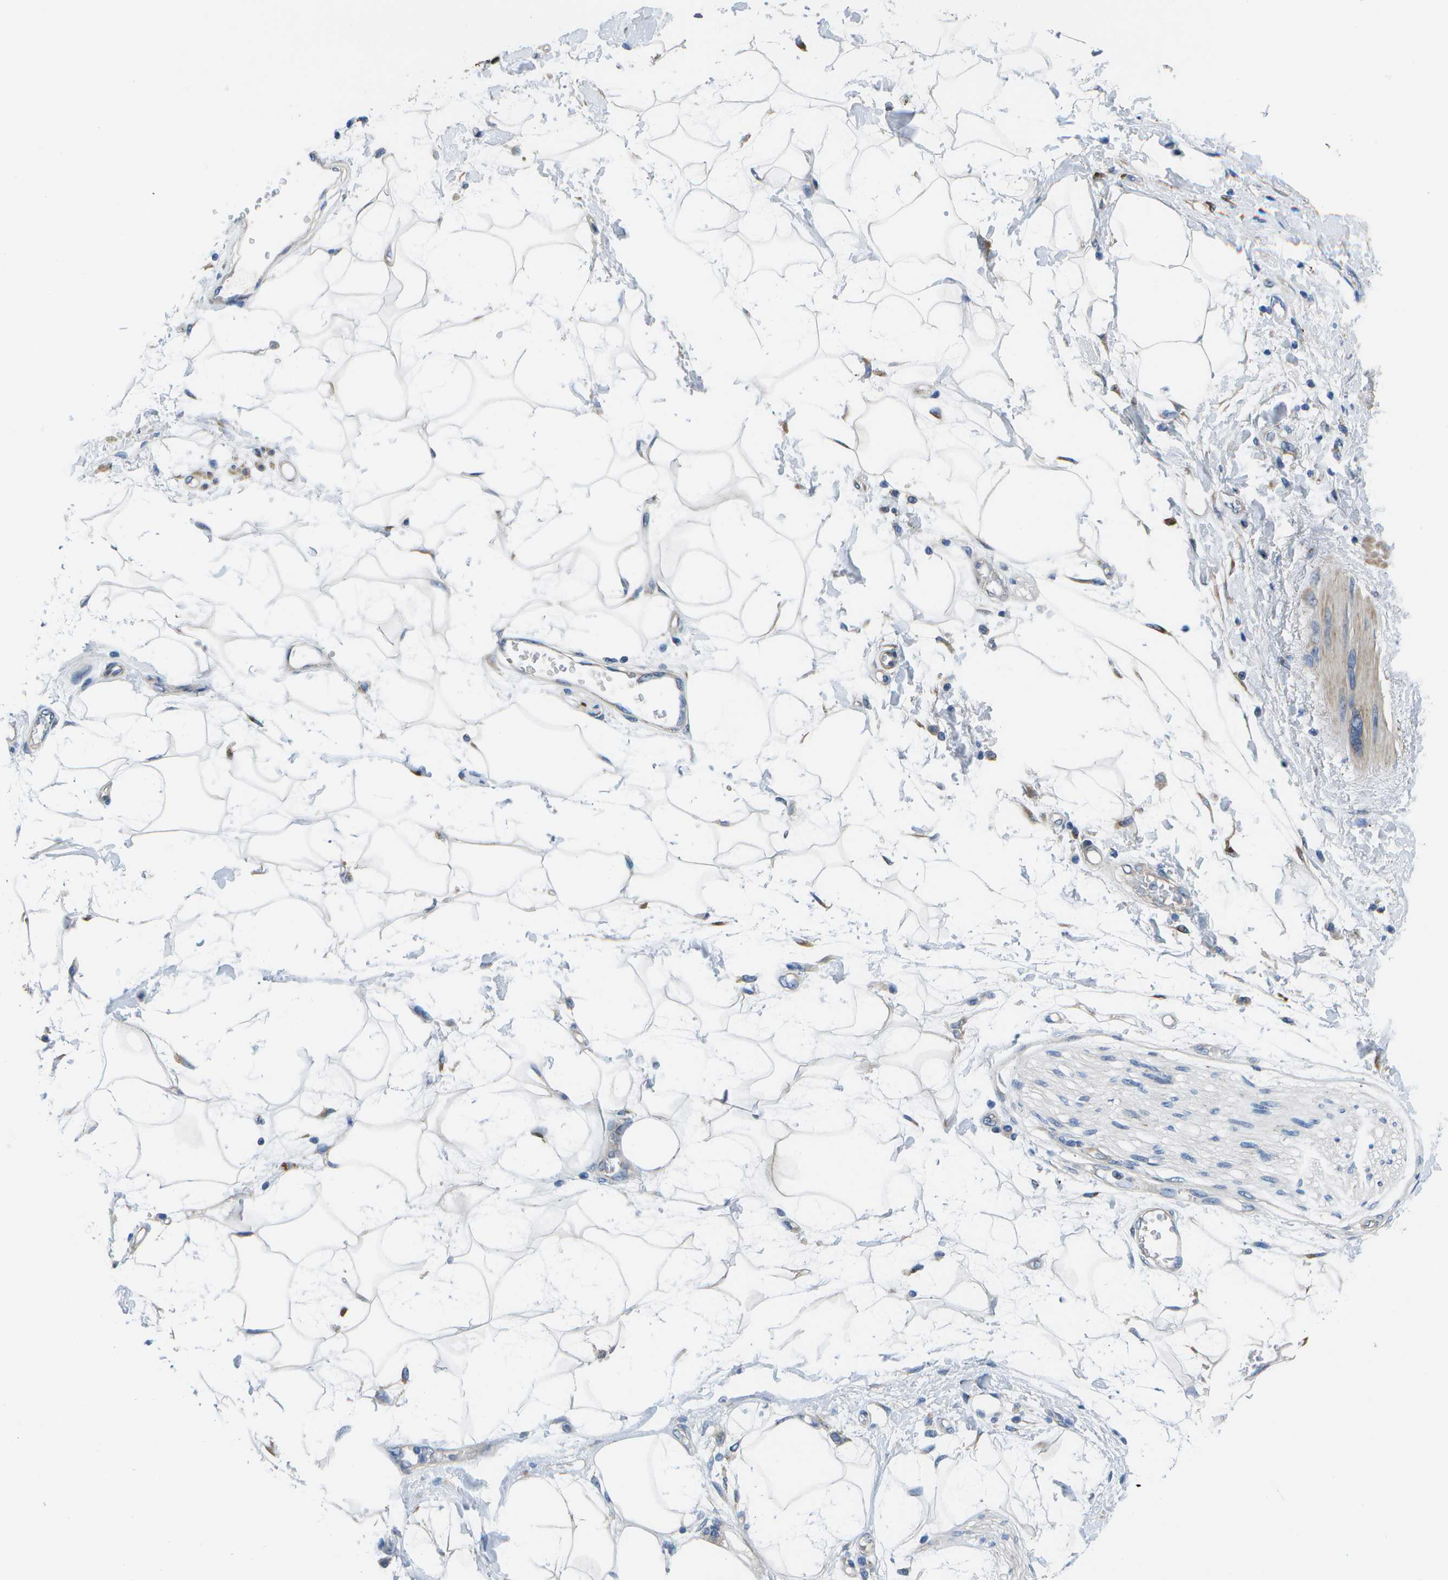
{"staining": {"intensity": "negative", "quantity": "none", "location": "none"}, "tissue": "adipose tissue", "cell_type": "Adipocytes", "image_type": "normal", "snomed": [{"axis": "morphology", "description": "Normal tissue, NOS"}, {"axis": "morphology", "description": "Adenocarcinoma, NOS"}, {"axis": "topography", "description": "Duodenum"}, {"axis": "topography", "description": "Peripheral nerve tissue"}], "caption": "A high-resolution photomicrograph shows immunohistochemistry (IHC) staining of unremarkable adipose tissue, which displays no significant staining in adipocytes.", "gene": "P3H1", "patient": {"sex": "female", "age": 60}}